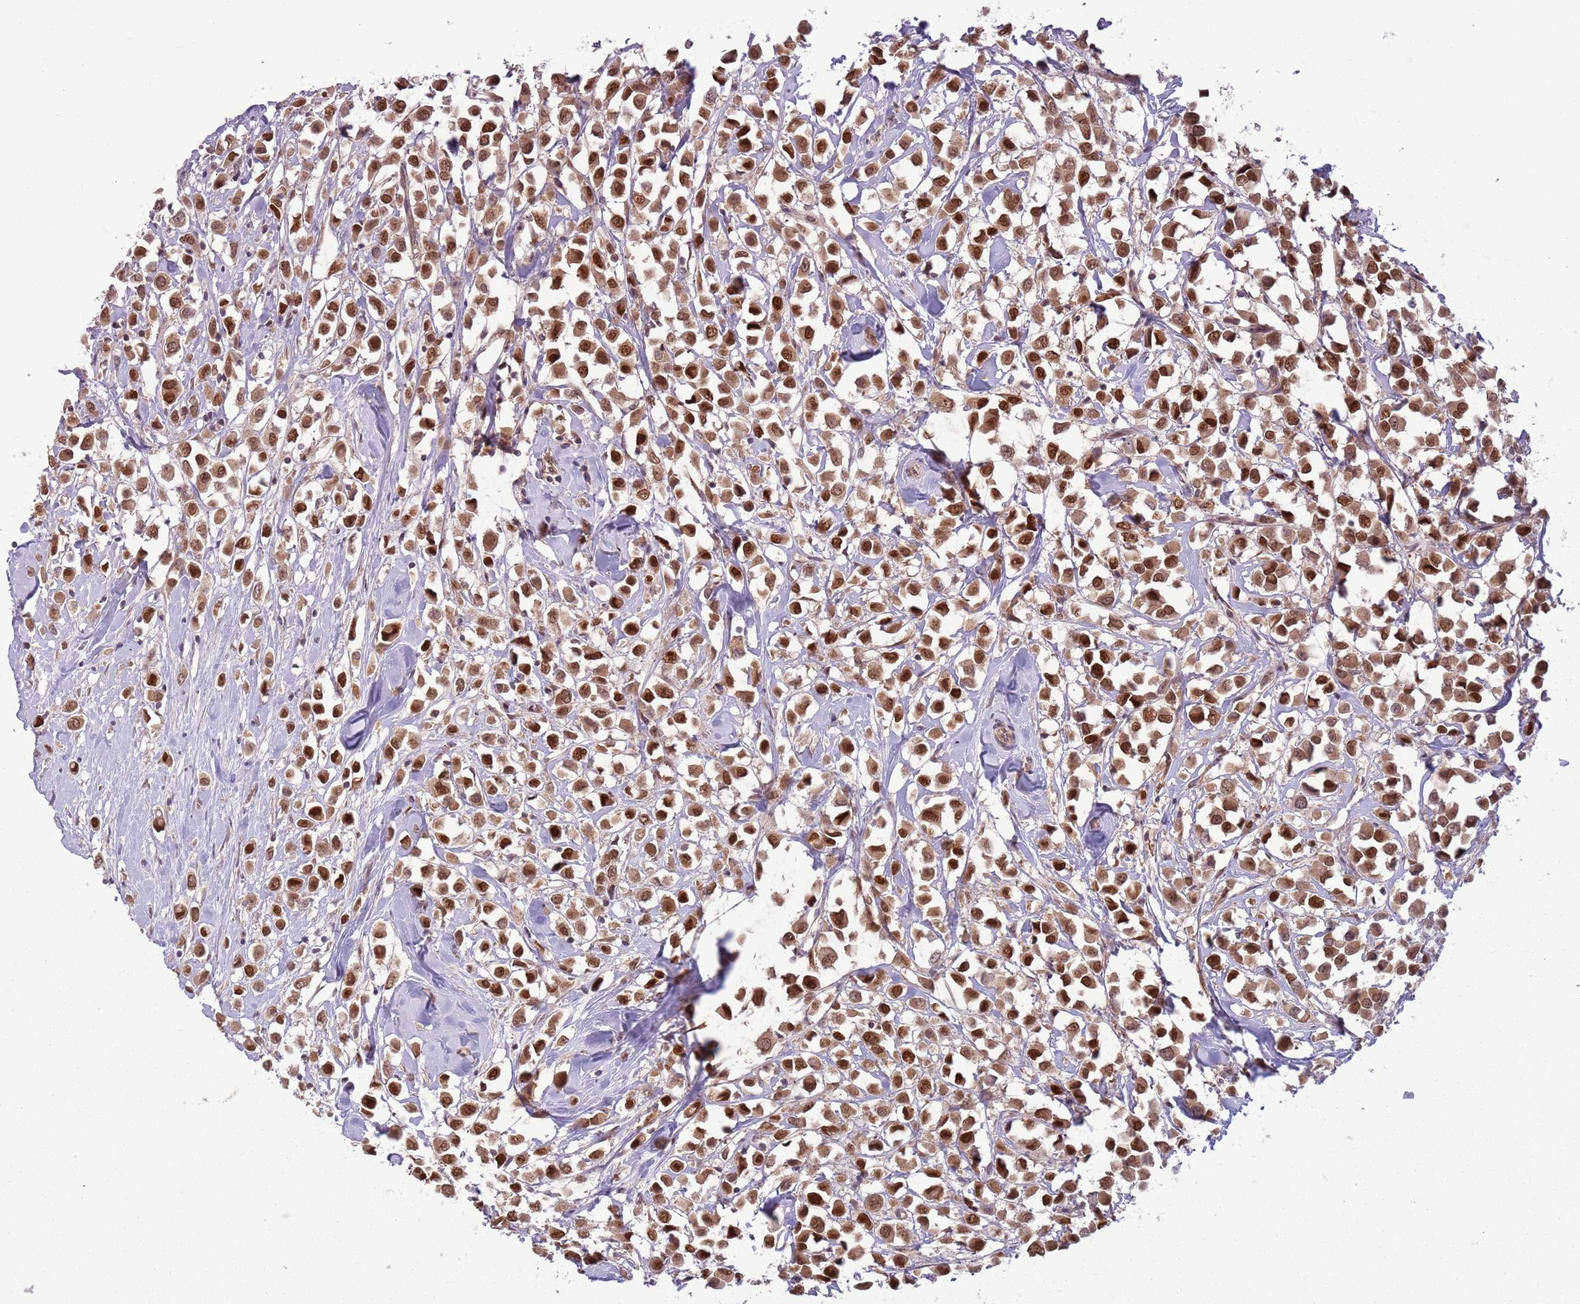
{"staining": {"intensity": "strong", "quantity": ">75%", "location": "cytoplasmic/membranous,nuclear"}, "tissue": "breast cancer", "cell_type": "Tumor cells", "image_type": "cancer", "snomed": [{"axis": "morphology", "description": "Duct carcinoma"}, {"axis": "topography", "description": "Breast"}], "caption": "Immunohistochemical staining of human intraductal carcinoma (breast) exhibits high levels of strong cytoplasmic/membranous and nuclear protein staining in approximately >75% of tumor cells.", "gene": "ADAMTS3", "patient": {"sex": "female", "age": 87}}